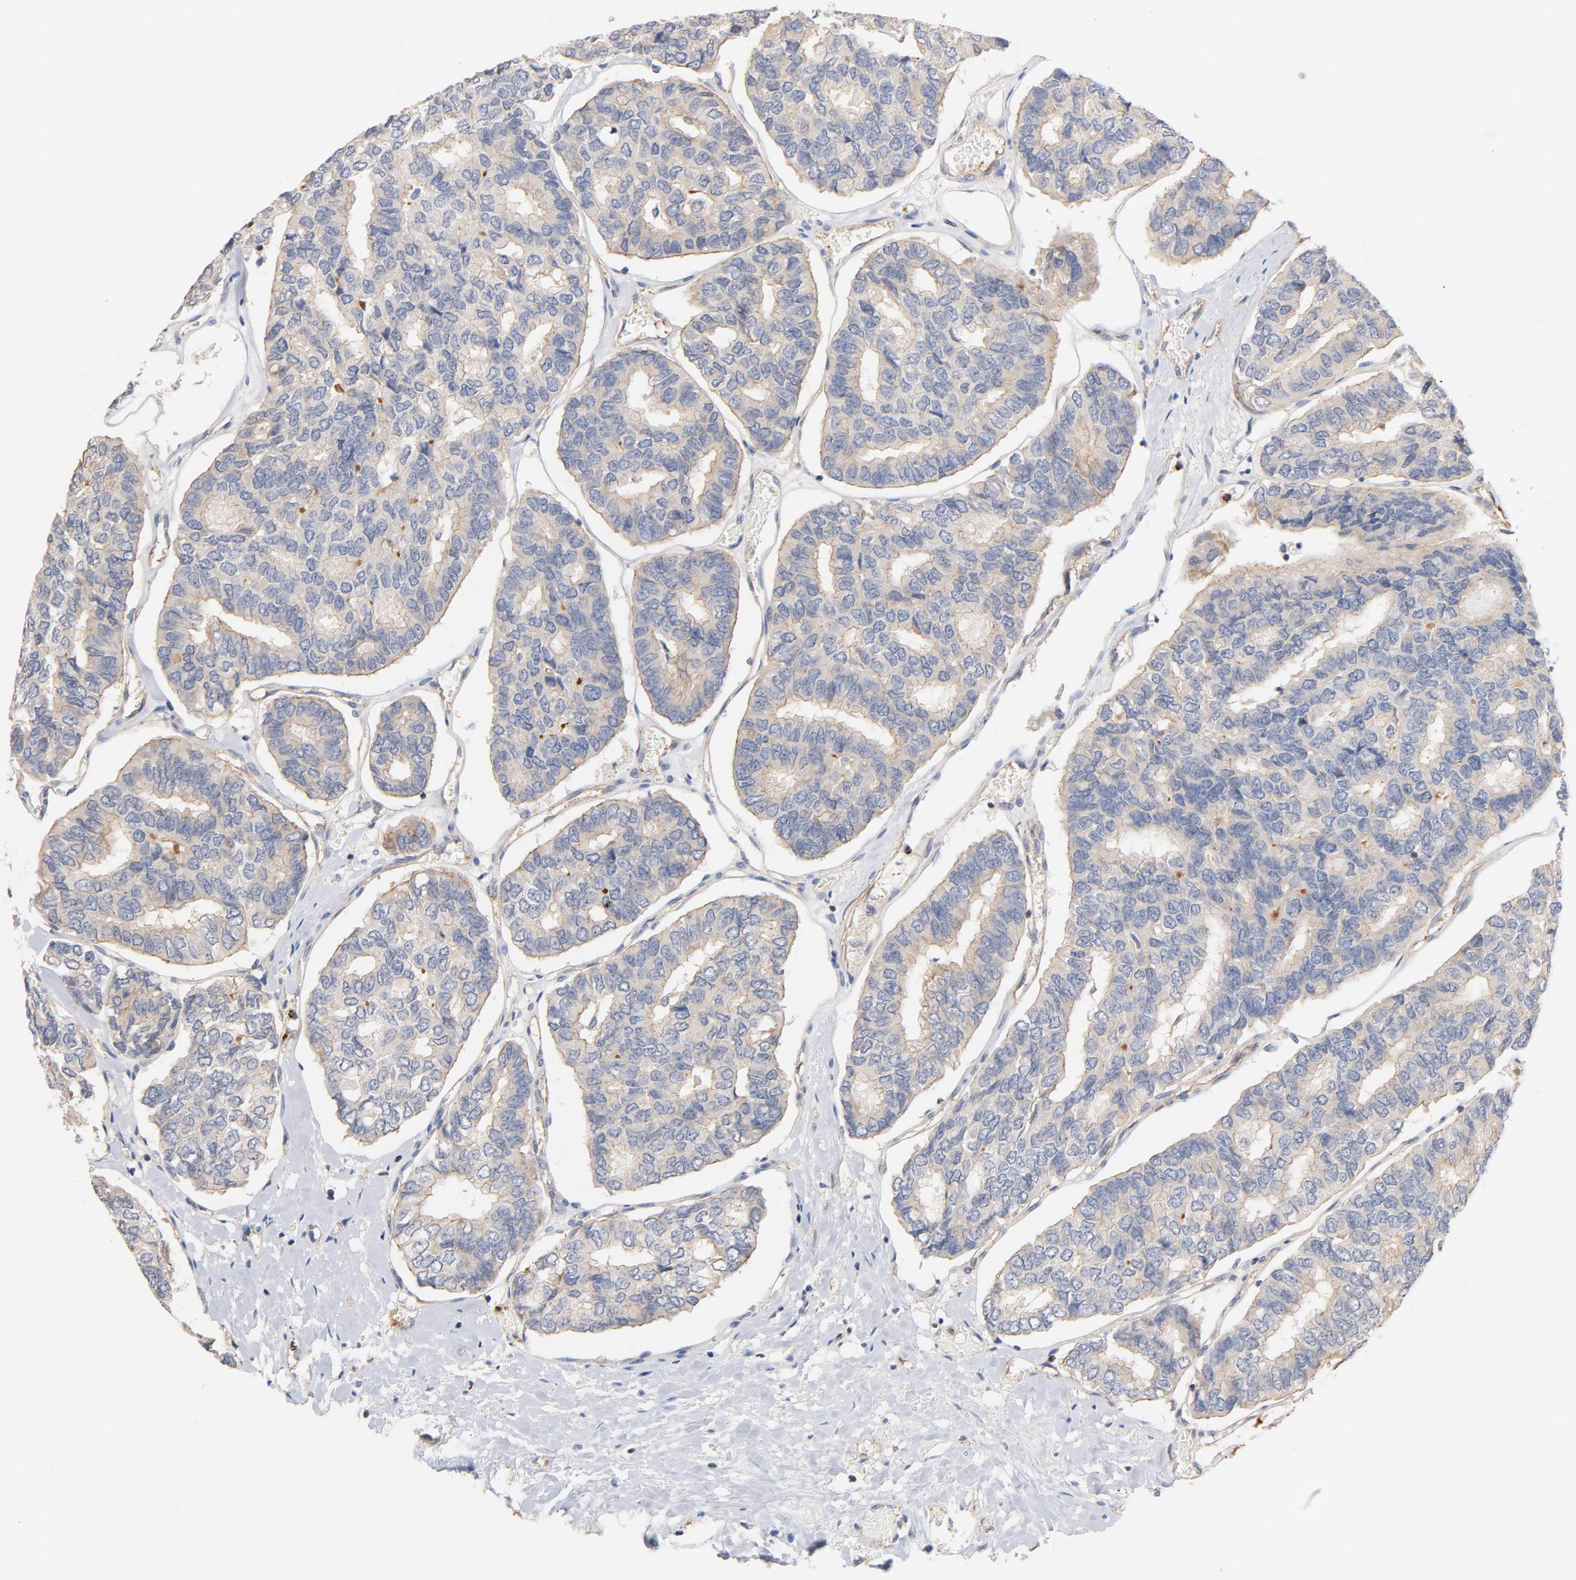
{"staining": {"intensity": "weak", "quantity": "25%-75%", "location": "cytoplasmic/membranous"}, "tissue": "thyroid cancer", "cell_type": "Tumor cells", "image_type": "cancer", "snomed": [{"axis": "morphology", "description": "Papillary adenocarcinoma, NOS"}, {"axis": "topography", "description": "Thyroid gland"}], "caption": "A low amount of weak cytoplasmic/membranous expression is seen in approximately 25%-75% of tumor cells in thyroid papillary adenocarcinoma tissue.", "gene": "STRN3", "patient": {"sex": "female", "age": 35}}